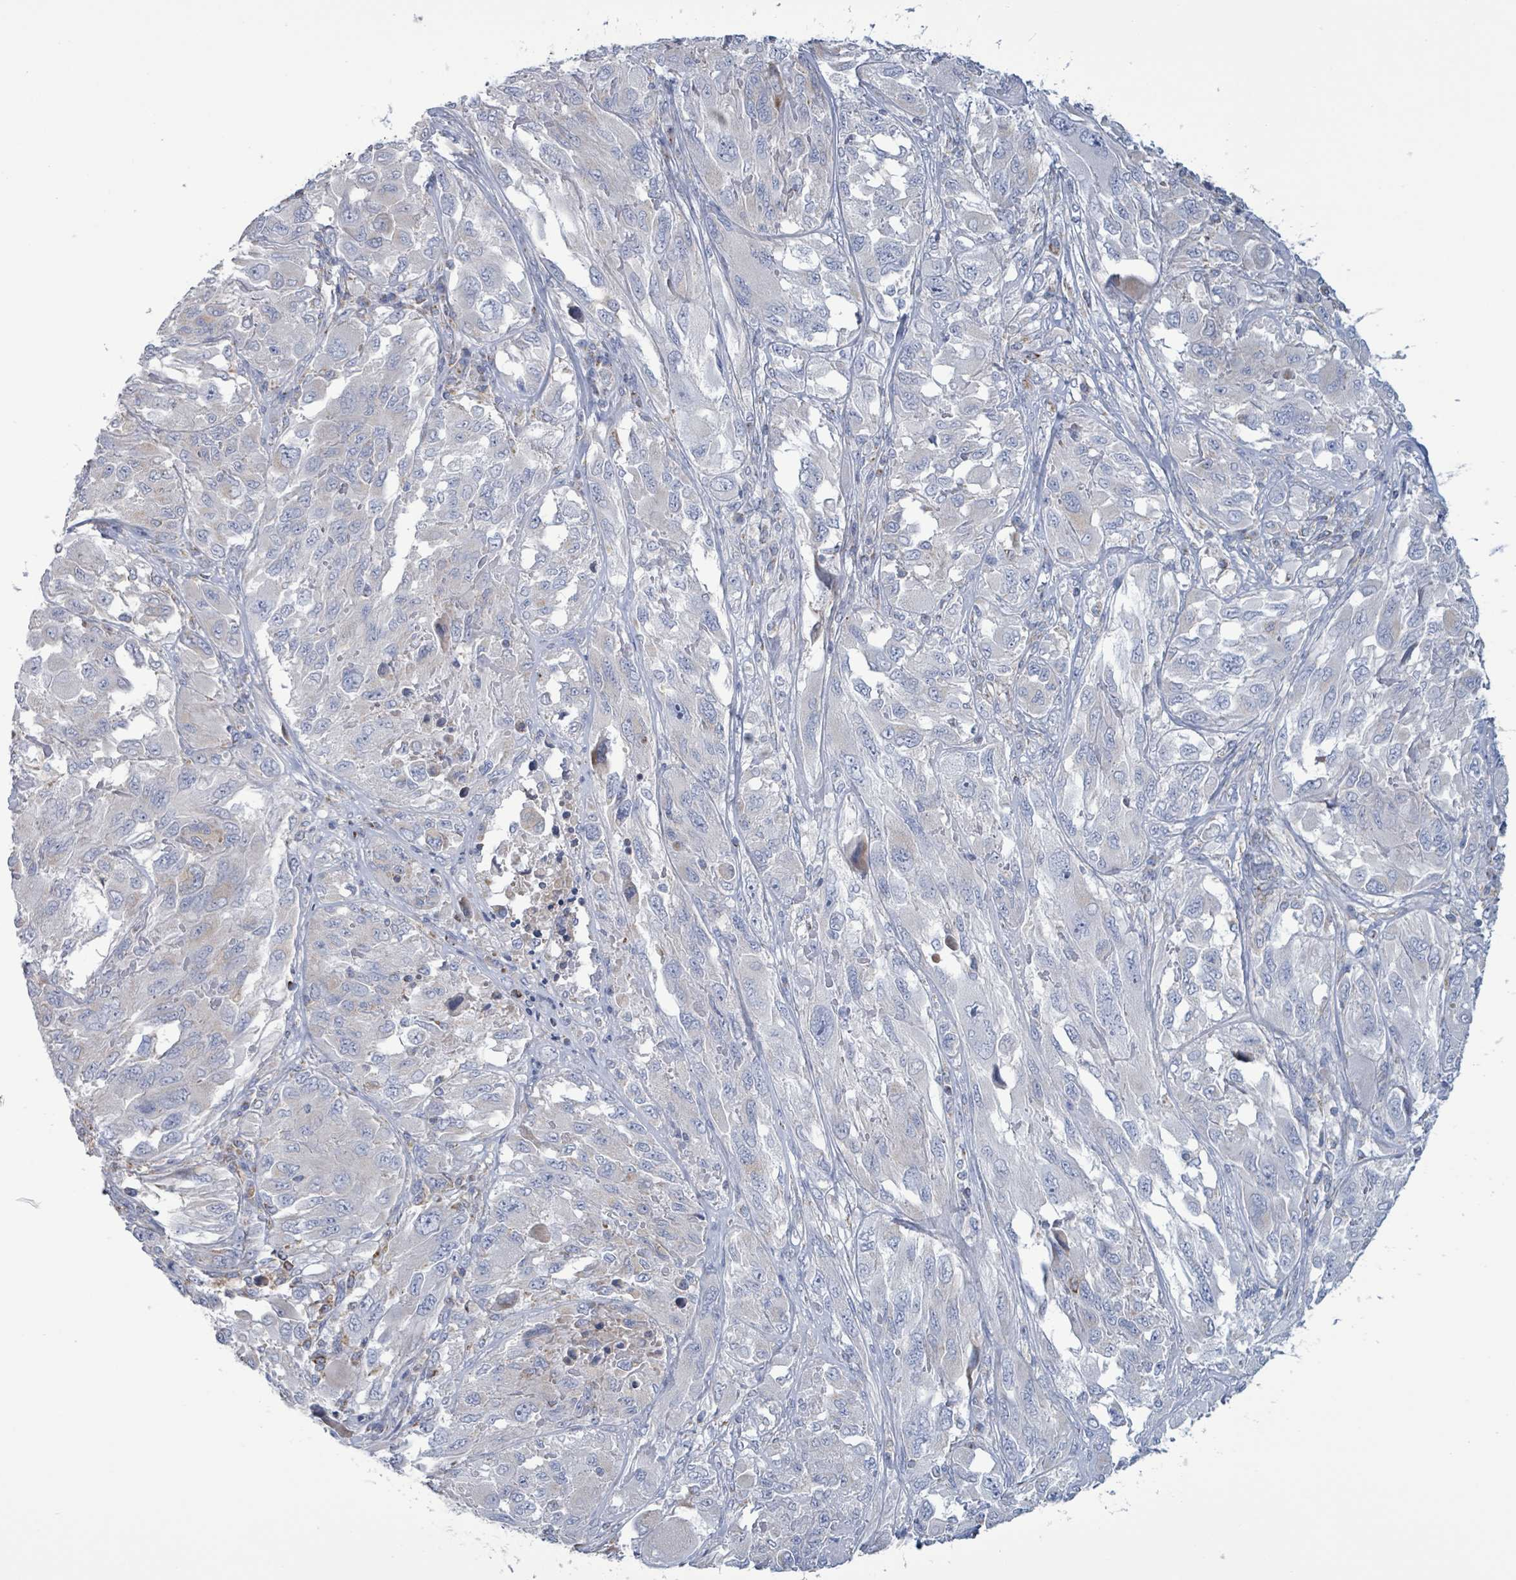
{"staining": {"intensity": "negative", "quantity": "none", "location": "none"}, "tissue": "melanoma", "cell_type": "Tumor cells", "image_type": "cancer", "snomed": [{"axis": "morphology", "description": "Malignant melanoma, NOS"}, {"axis": "topography", "description": "Skin"}], "caption": "Malignant melanoma was stained to show a protein in brown. There is no significant expression in tumor cells.", "gene": "AKR1C4", "patient": {"sex": "female", "age": 91}}